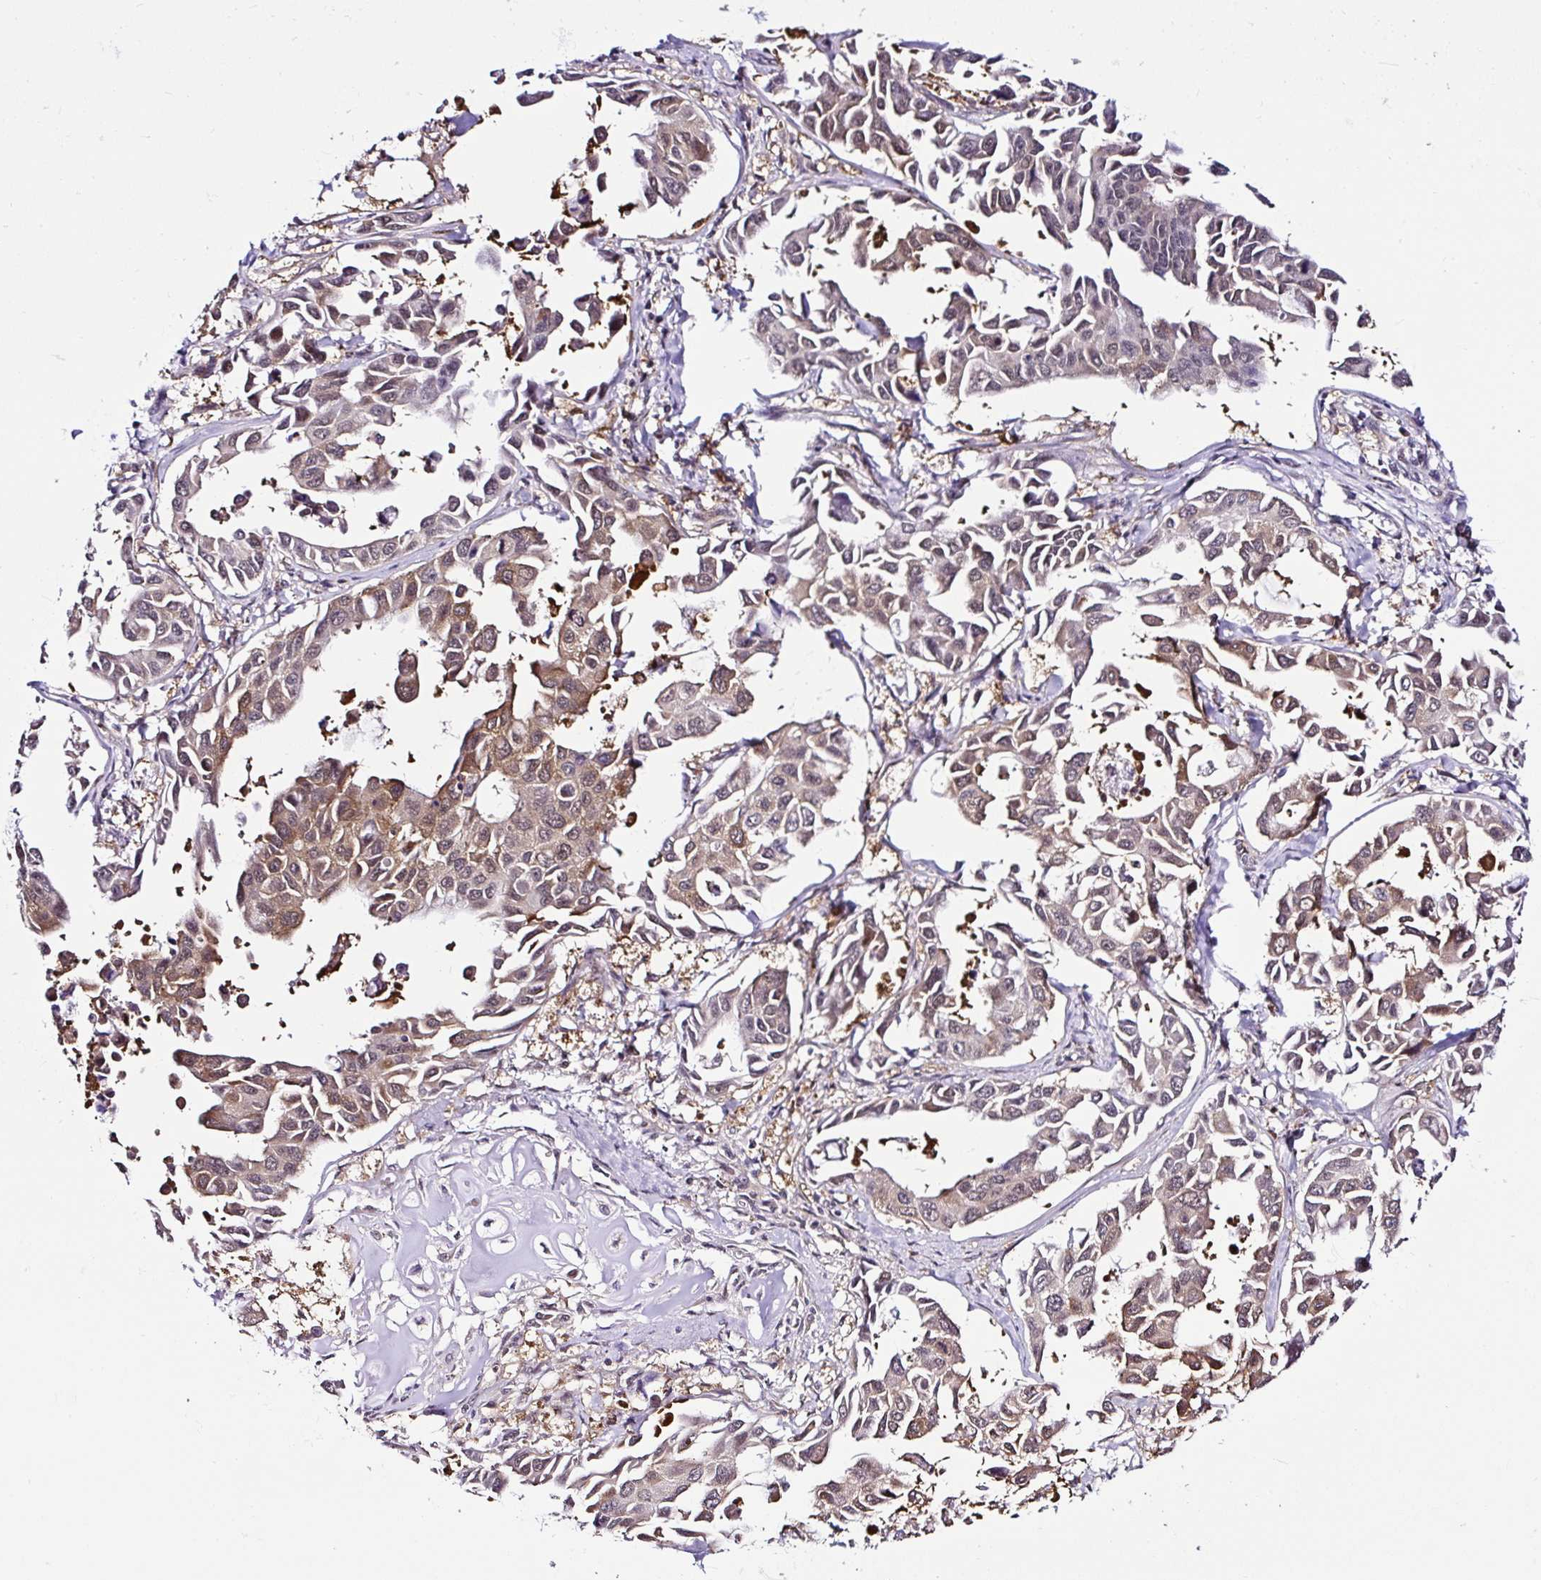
{"staining": {"intensity": "weak", "quantity": "25%-75%", "location": "cytoplasmic/membranous,nuclear"}, "tissue": "lung cancer", "cell_type": "Tumor cells", "image_type": "cancer", "snomed": [{"axis": "morphology", "description": "Adenocarcinoma, NOS"}, {"axis": "topography", "description": "Lung"}], "caption": "Lung cancer stained with DAB (3,3'-diaminobenzidine) IHC demonstrates low levels of weak cytoplasmic/membranous and nuclear expression in approximately 25%-75% of tumor cells.", "gene": "PIN4", "patient": {"sex": "male", "age": 64}}